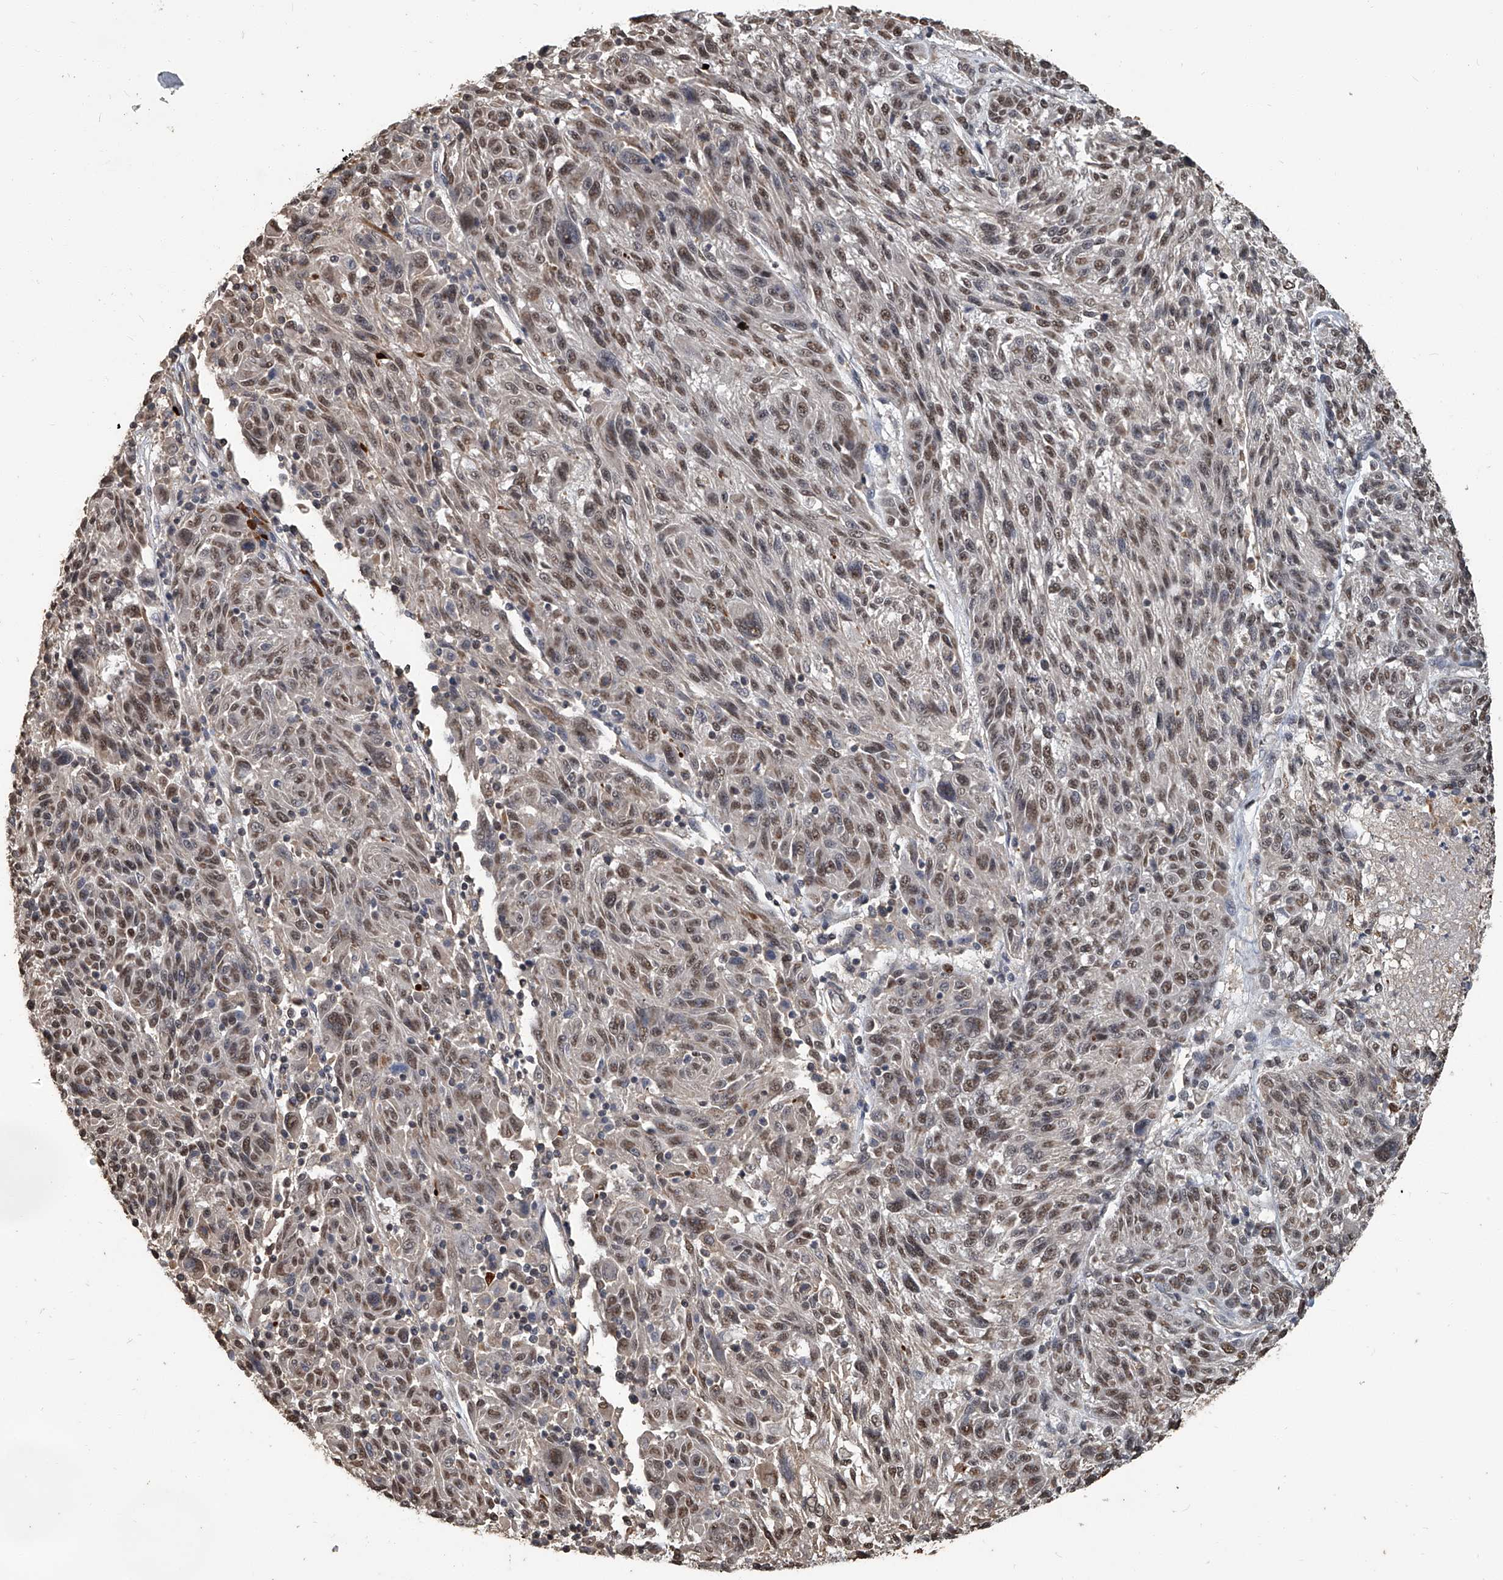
{"staining": {"intensity": "moderate", "quantity": ">75%", "location": "nuclear"}, "tissue": "melanoma", "cell_type": "Tumor cells", "image_type": "cancer", "snomed": [{"axis": "morphology", "description": "Malignant melanoma, NOS"}, {"axis": "topography", "description": "Skin"}], "caption": "Melanoma was stained to show a protein in brown. There is medium levels of moderate nuclear staining in about >75% of tumor cells.", "gene": "GPR132", "patient": {"sex": "male", "age": 53}}